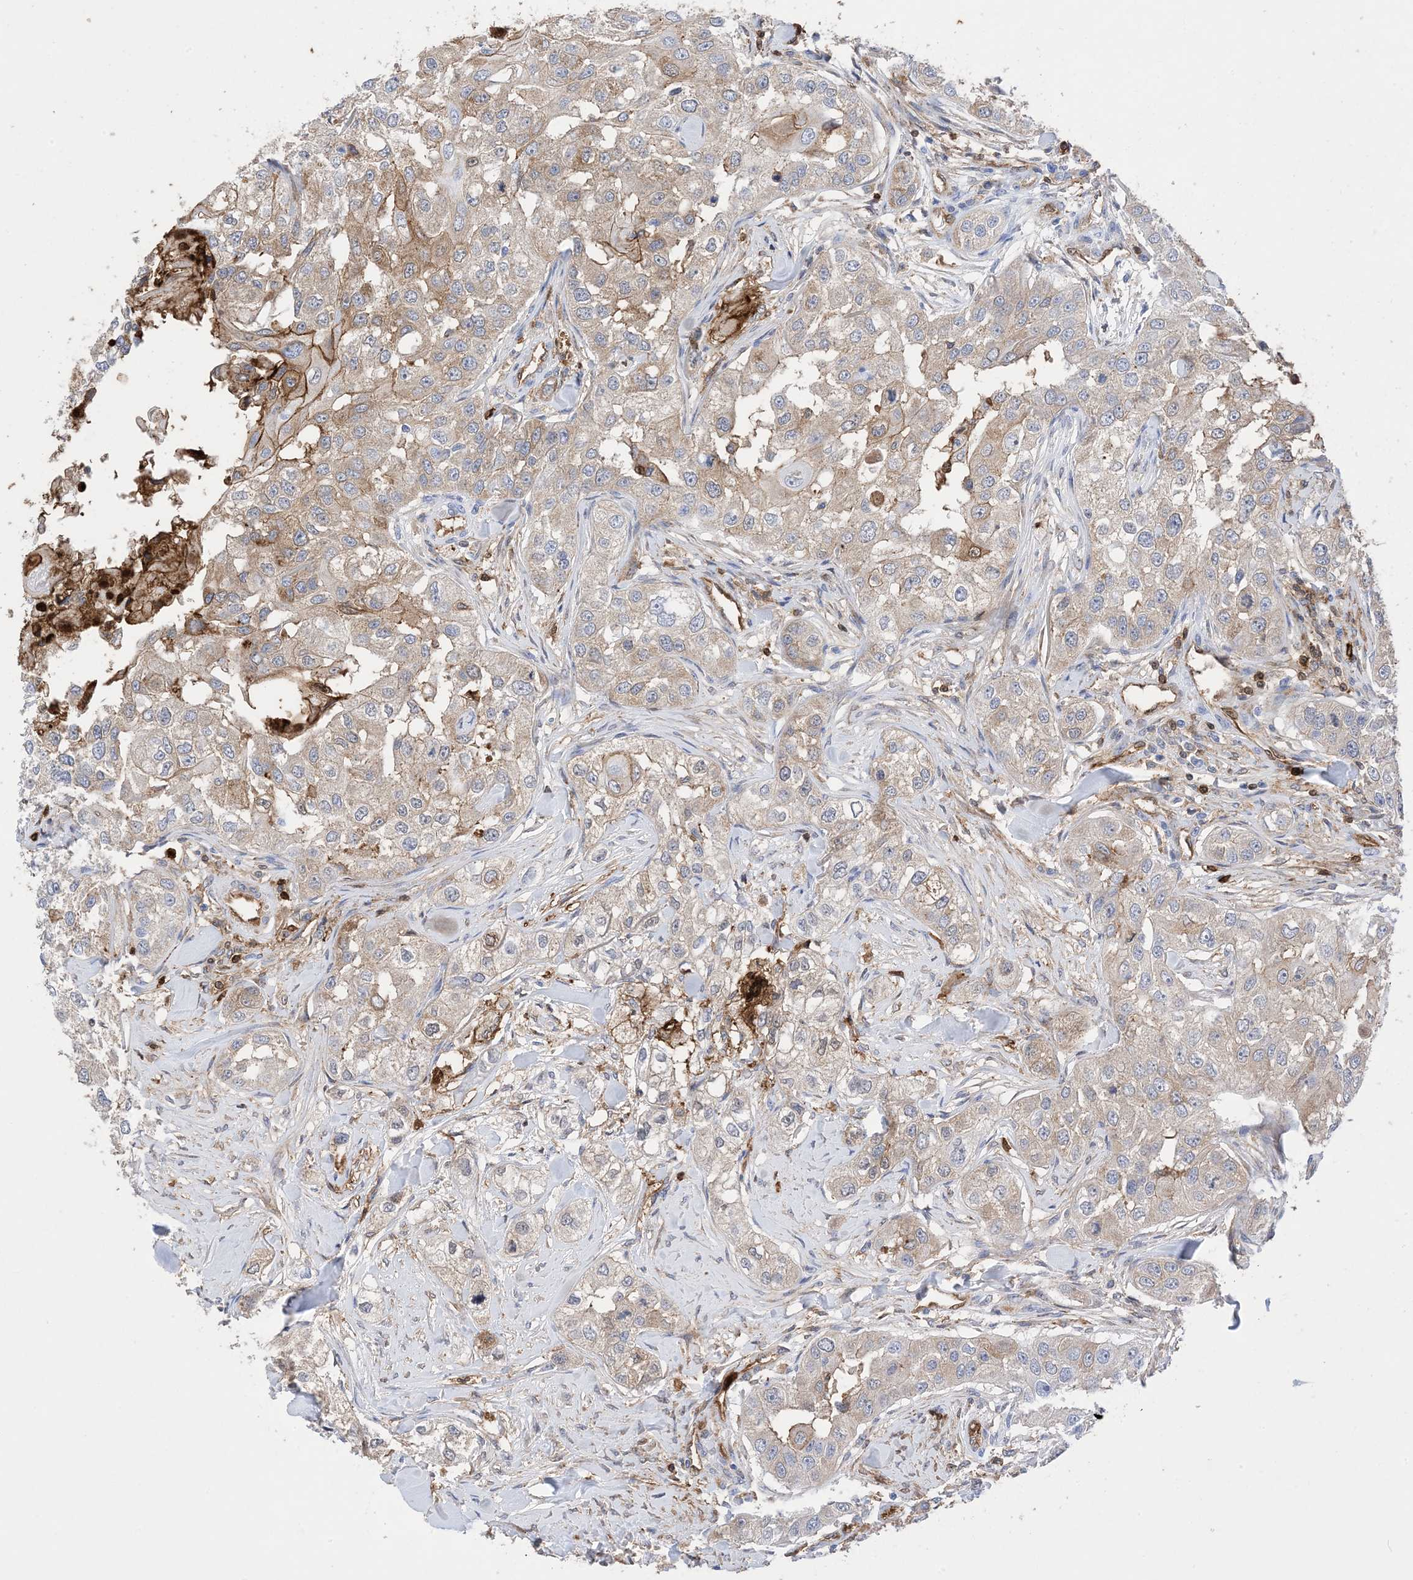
{"staining": {"intensity": "moderate", "quantity": "<25%", "location": "cytoplasmic/membranous"}, "tissue": "head and neck cancer", "cell_type": "Tumor cells", "image_type": "cancer", "snomed": [{"axis": "morphology", "description": "Normal tissue, NOS"}, {"axis": "morphology", "description": "Squamous cell carcinoma, NOS"}, {"axis": "topography", "description": "Skeletal muscle"}, {"axis": "topography", "description": "Head-Neck"}], "caption": "Moderate cytoplasmic/membranous protein expression is present in about <25% of tumor cells in head and neck squamous cell carcinoma.", "gene": "ANXA1", "patient": {"sex": "male", "age": 51}}